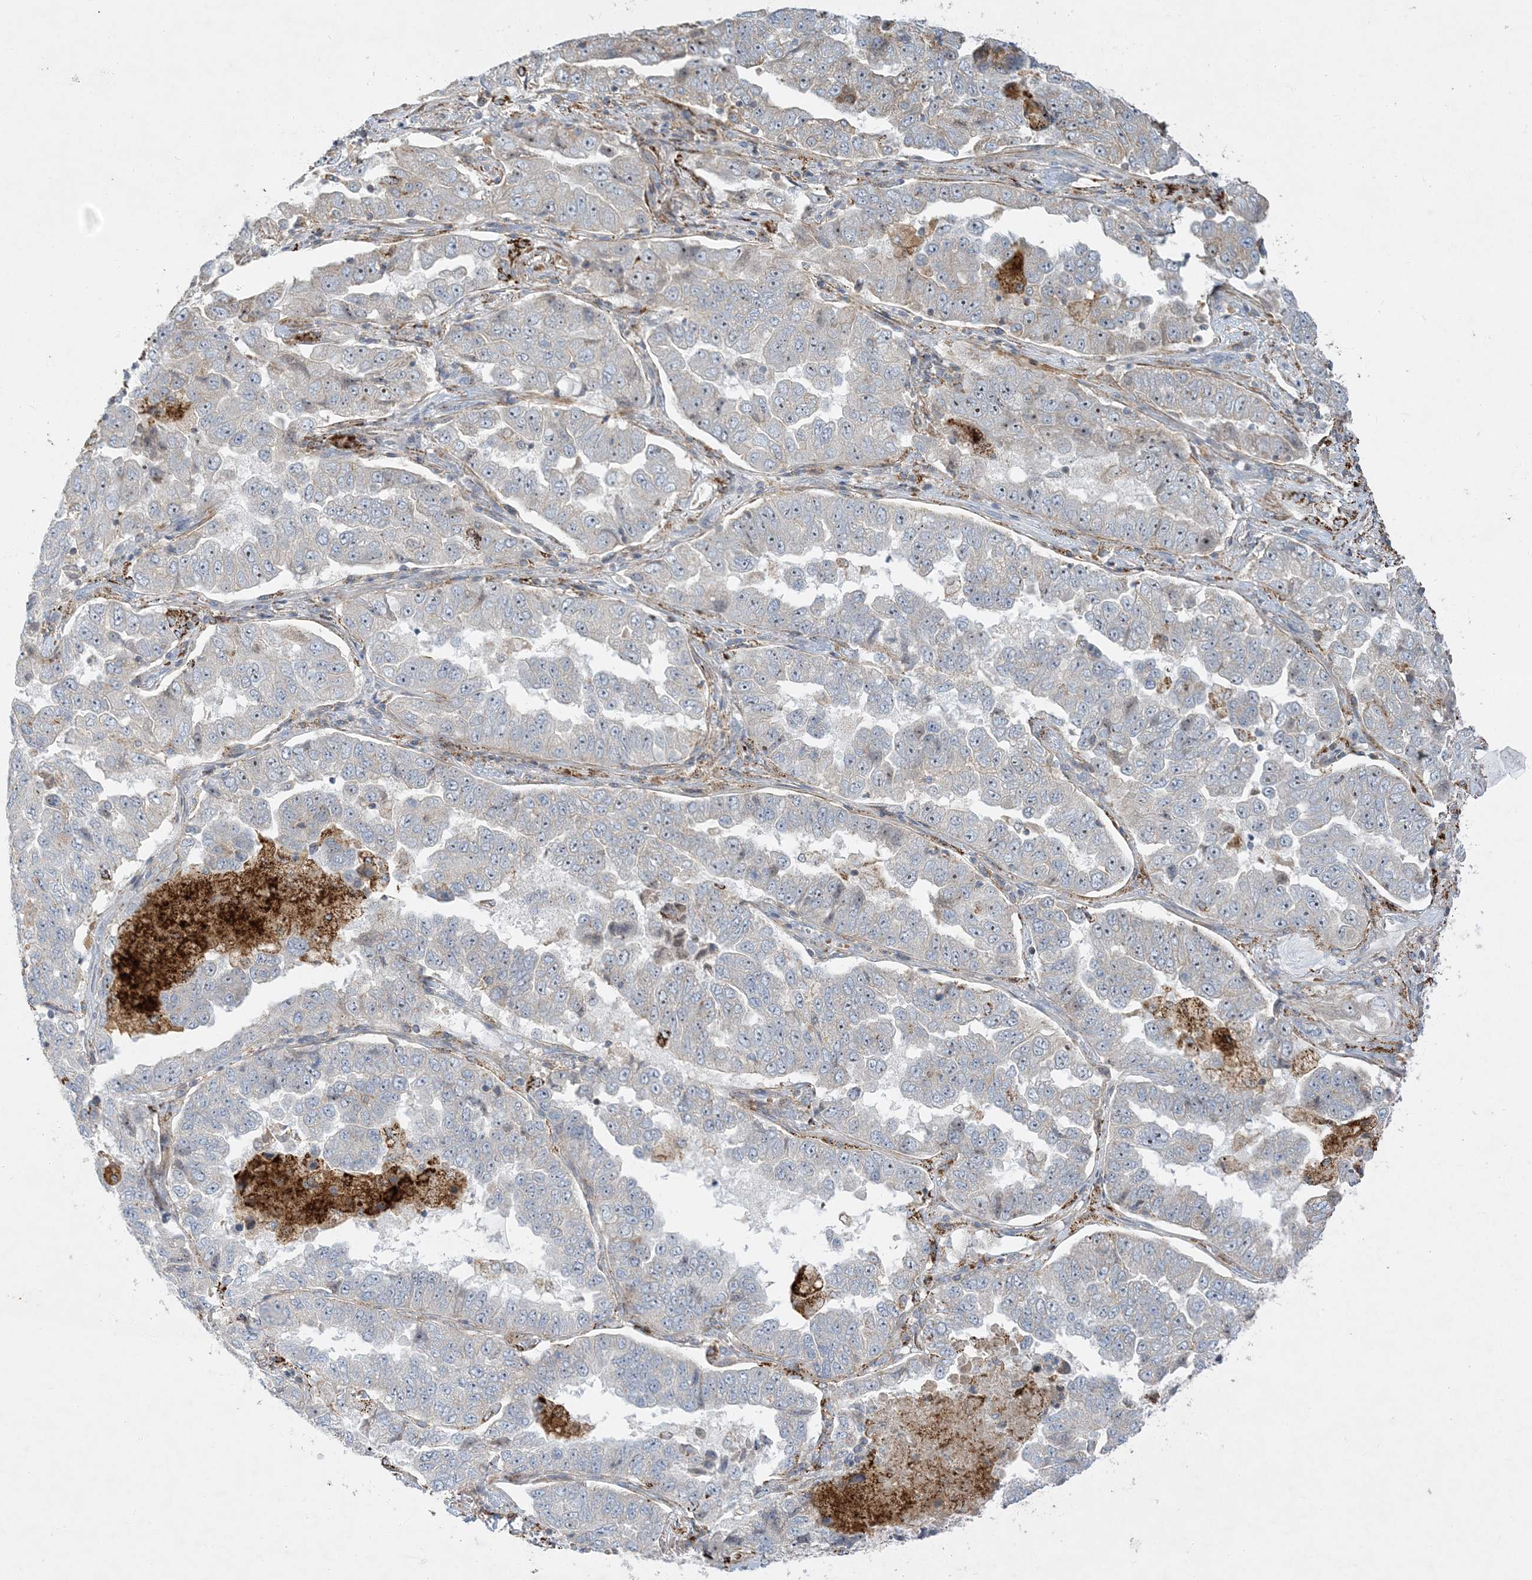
{"staining": {"intensity": "negative", "quantity": "none", "location": "none"}, "tissue": "lung cancer", "cell_type": "Tumor cells", "image_type": "cancer", "snomed": [{"axis": "morphology", "description": "Adenocarcinoma, NOS"}, {"axis": "topography", "description": "Lung"}], "caption": "Lung cancer was stained to show a protein in brown. There is no significant staining in tumor cells.", "gene": "LTN1", "patient": {"sex": "female", "age": 51}}